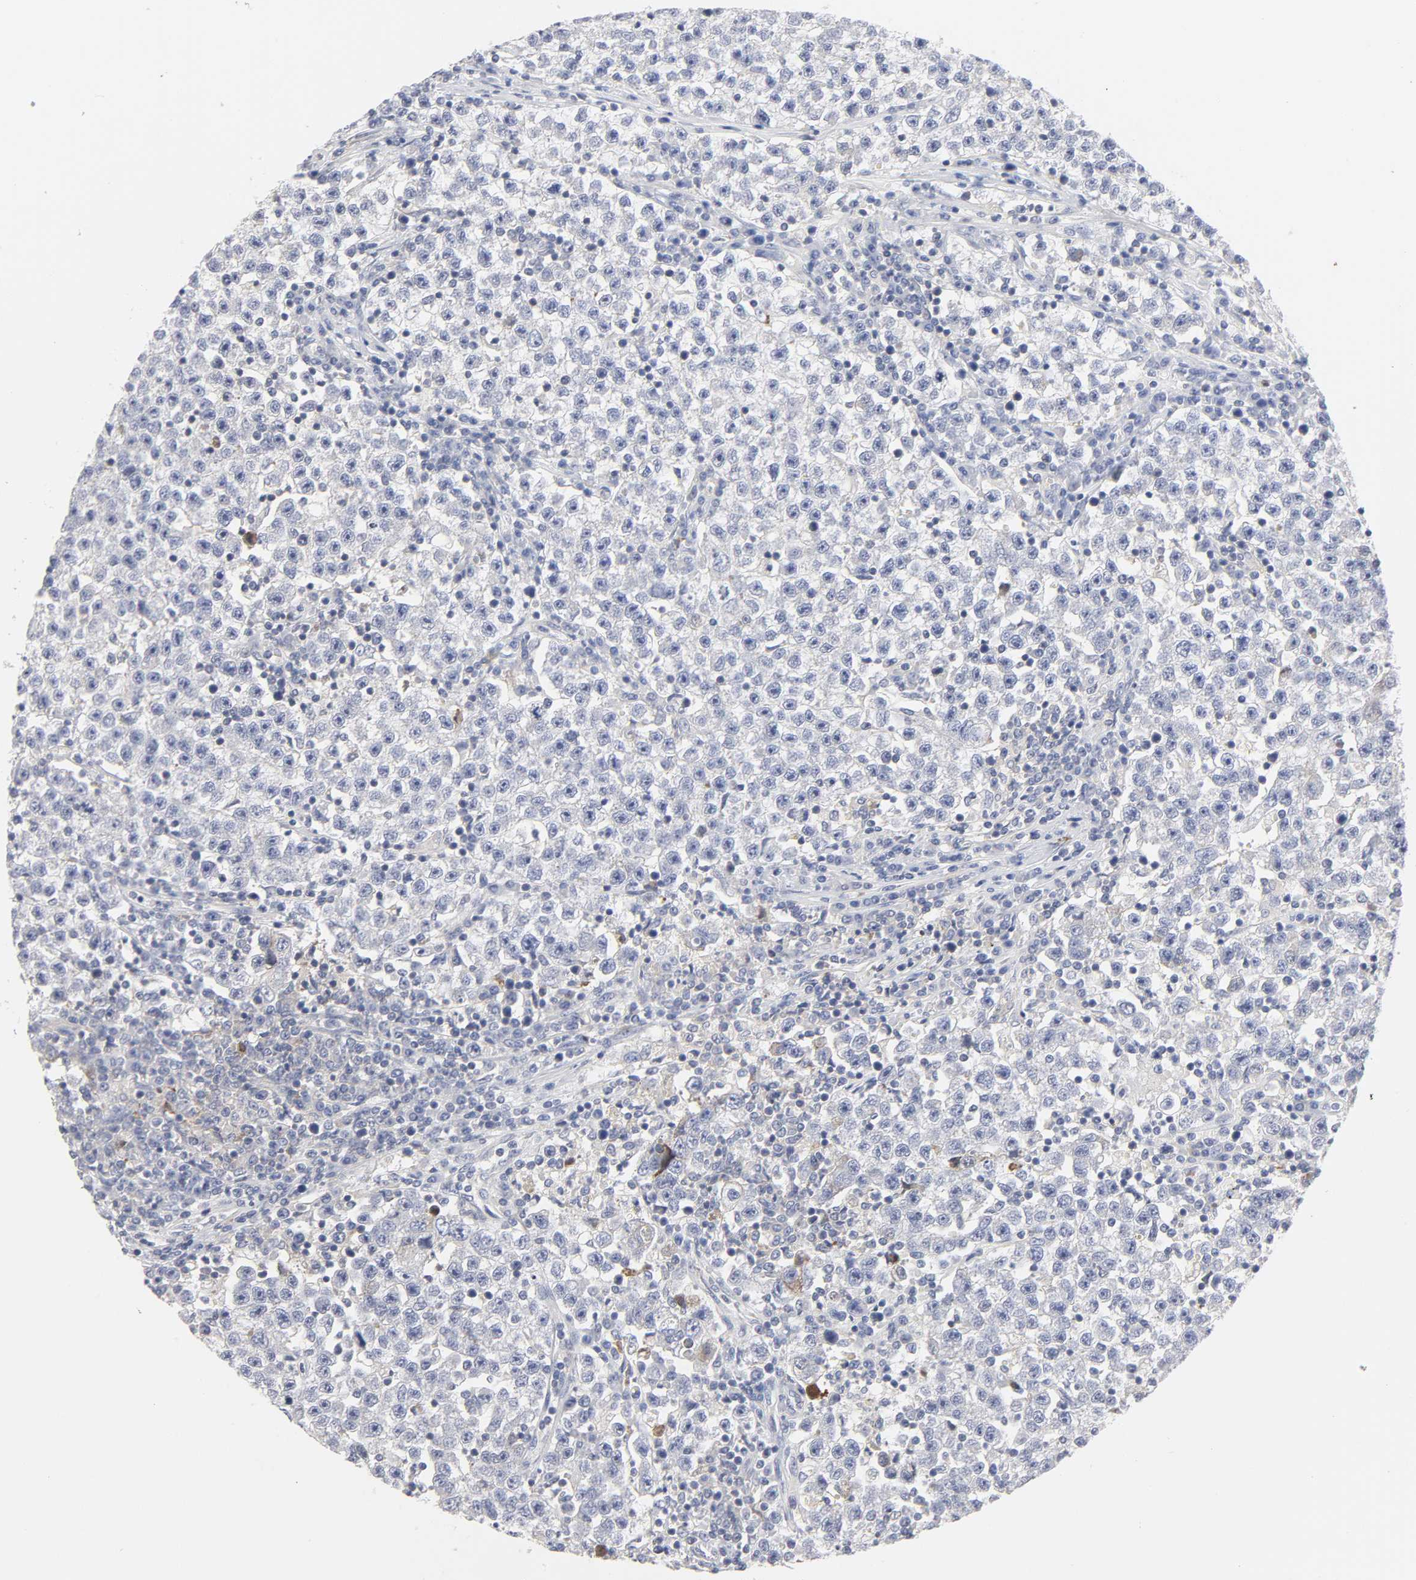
{"staining": {"intensity": "negative", "quantity": "none", "location": "none"}, "tissue": "testis cancer", "cell_type": "Tumor cells", "image_type": "cancer", "snomed": [{"axis": "morphology", "description": "Seminoma, NOS"}, {"axis": "topography", "description": "Testis"}], "caption": "Image shows no significant protein staining in tumor cells of testis cancer (seminoma). The staining is performed using DAB brown chromogen with nuclei counter-stained in using hematoxylin.", "gene": "ROCK1", "patient": {"sex": "male", "age": 22}}